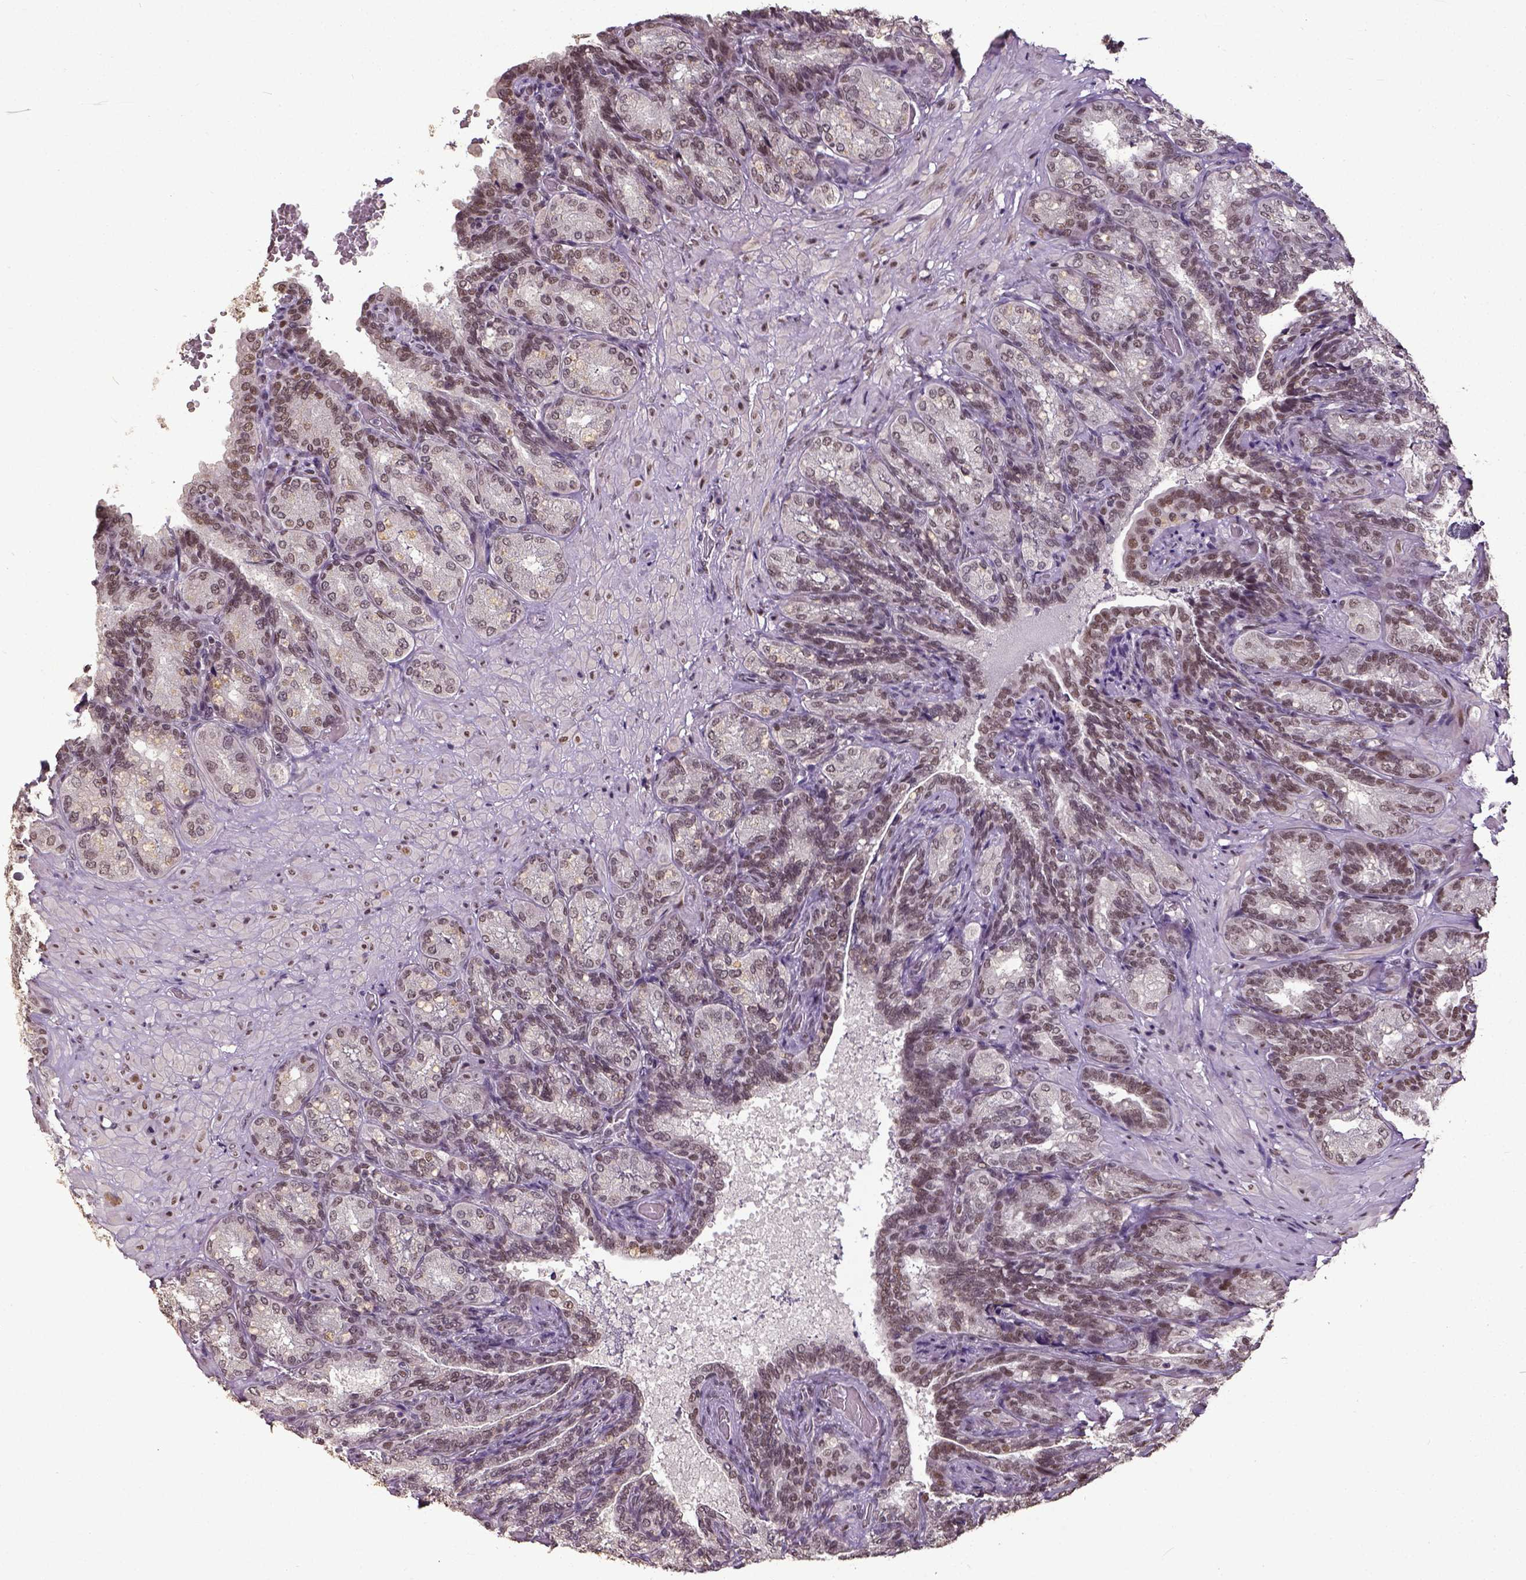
{"staining": {"intensity": "moderate", "quantity": "25%-75%", "location": "nuclear"}, "tissue": "seminal vesicle", "cell_type": "Glandular cells", "image_type": "normal", "snomed": [{"axis": "morphology", "description": "Normal tissue, NOS"}, {"axis": "topography", "description": "Seminal veicle"}], "caption": "The photomicrograph exhibits immunohistochemical staining of benign seminal vesicle. There is moderate nuclear expression is appreciated in about 25%-75% of glandular cells. Using DAB (3,3'-diaminobenzidine) (brown) and hematoxylin (blue) stains, captured at high magnification using brightfield microscopy.", "gene": "ATRX", "patient": {"sex": "male", "age": 68}}